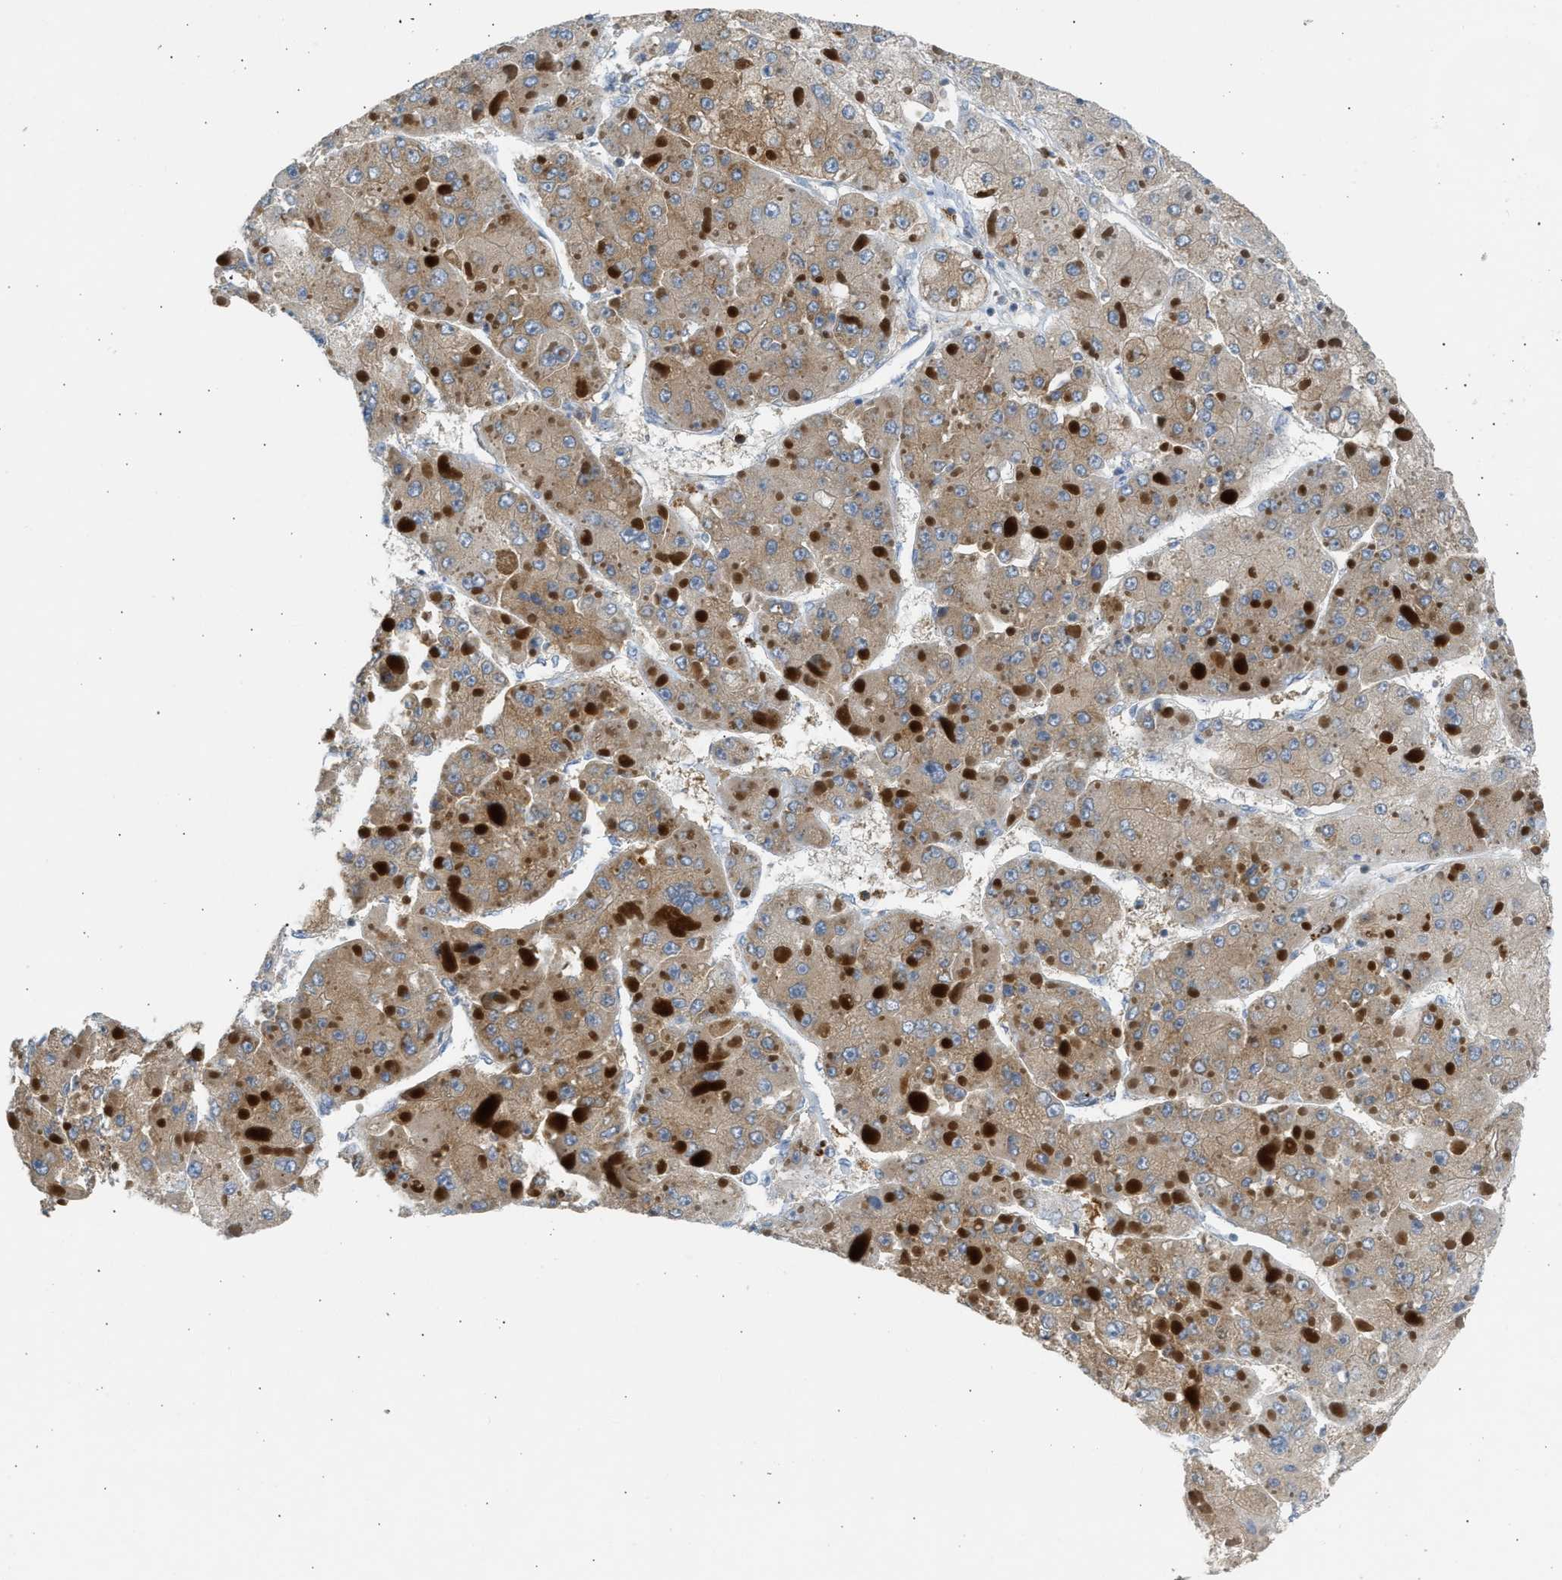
{"staining": {"intensity": "moderate", "quantity": ">75%", "location": "cytoplasmic/membranous"}, "tissue": "liver cancer", "cell_type": "Tumor cells", "image_type": "cancer", "snomed": [{"axis": "morphology", "description": "Carcinoma, Hepatocellular, NOS"}, {"axis": "topography", "description": "Liver"}], "caption": "This image exhibits IHC staining of human liver hepatocellular carcinoma, with medium moderate cytoplasmic/membranous expression in approximately >75% of tumor cells.", "gene": "TRIM50", "patient": {"sex": "female", "age": 73}}